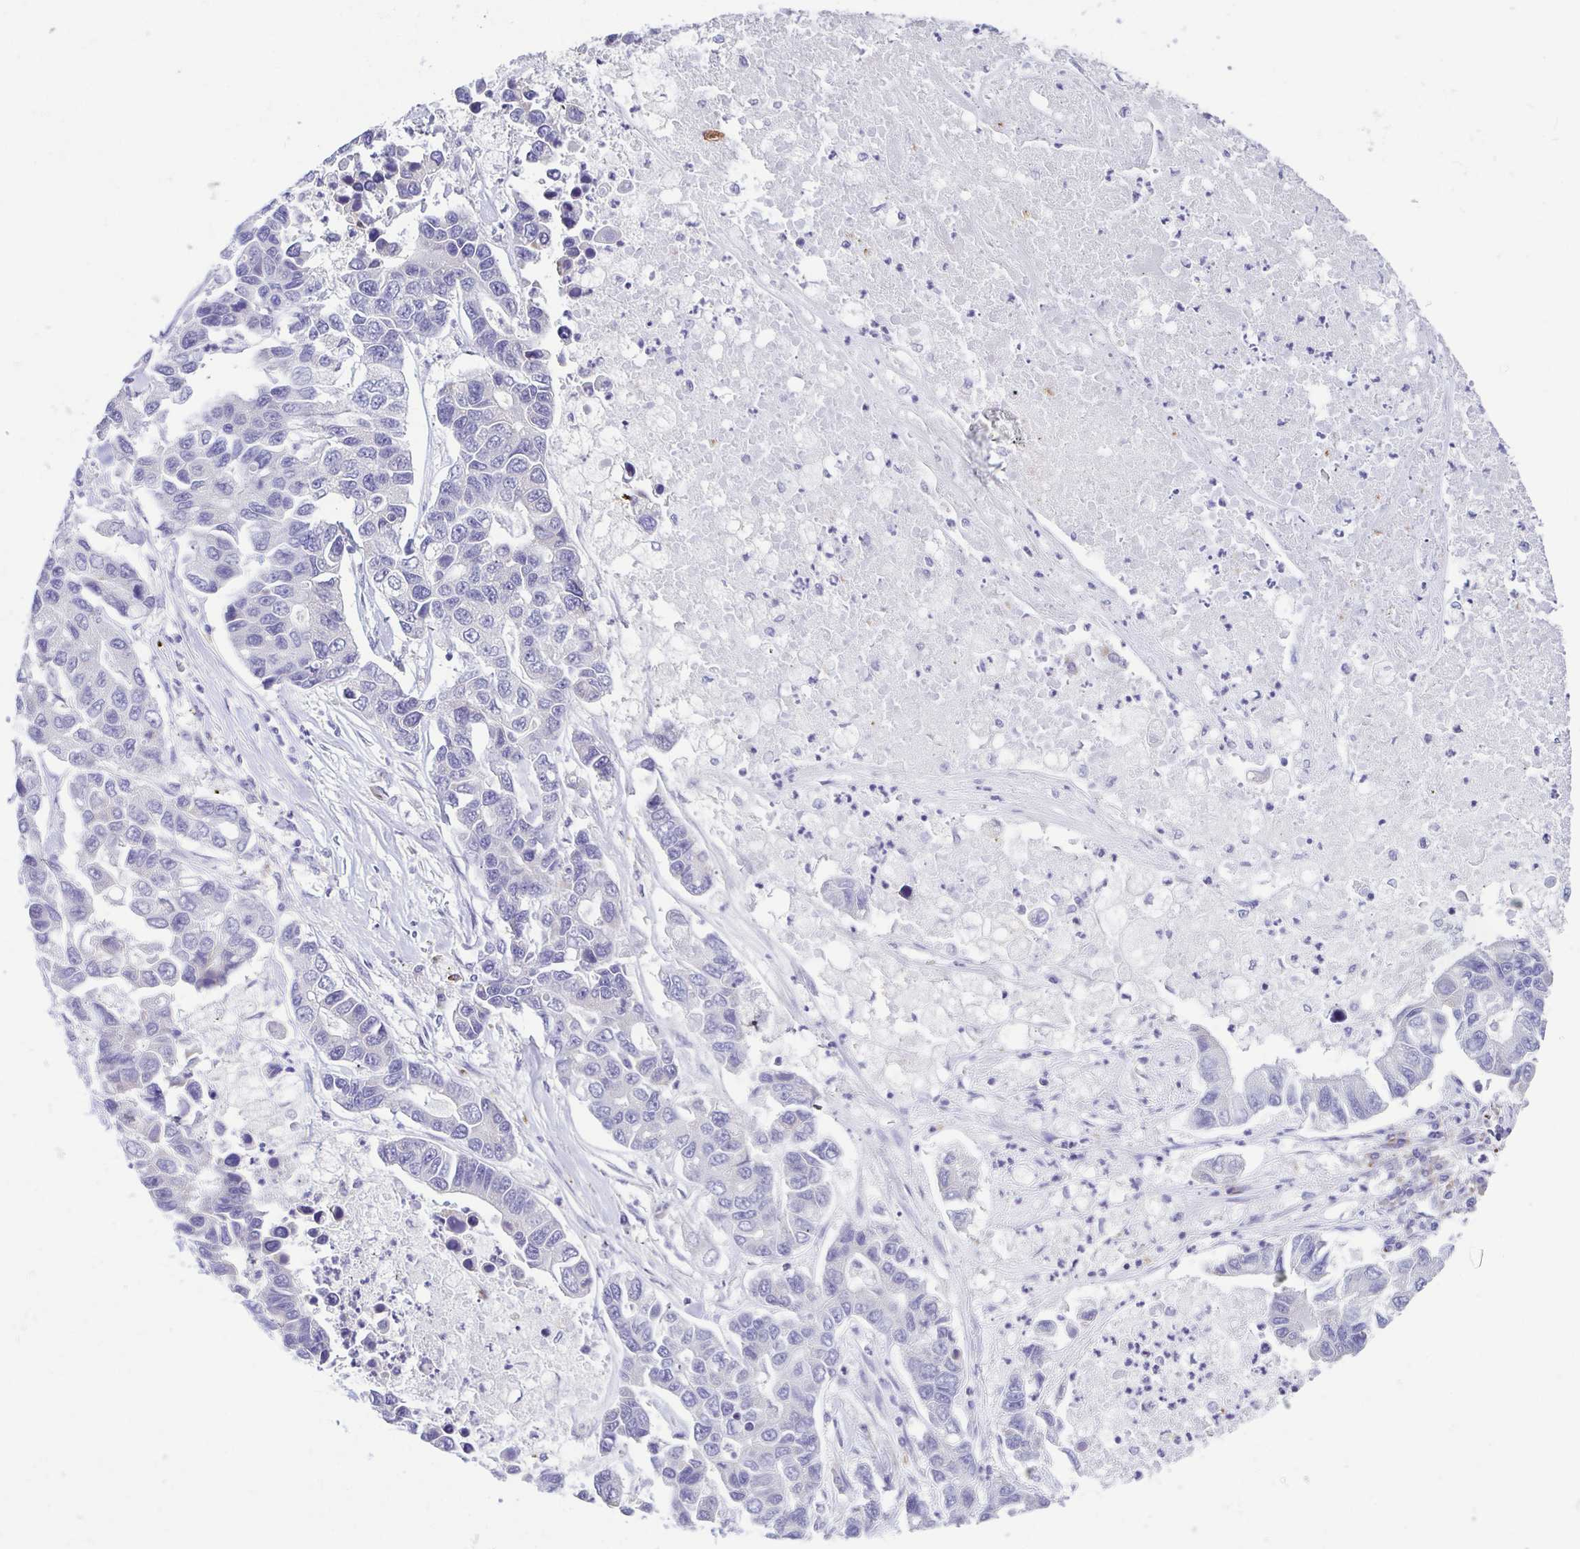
{"staining": {"intensity": "negative", "quantity": "none", "location": "none"}, "tissue": "lung cancer", "cell_type": "Tumor cells", "image_type": "cancer", "snomed": [{"axis": "morphology", "description": "Adenocarcinoma, NOS"}, {"axis": "topography", "description": "Bronchus"}, {"axis": "topography", "description": "Lung"}], "caption": "Immunohistochemistry (IHC) image of neoplastic tissue: lung cancer (adenocarcinoma) stained with DAB exhibits no significant protein expression in tumor cells.", "gene": "ARPP21", "patient": {"sex": "female", "age": 51}}